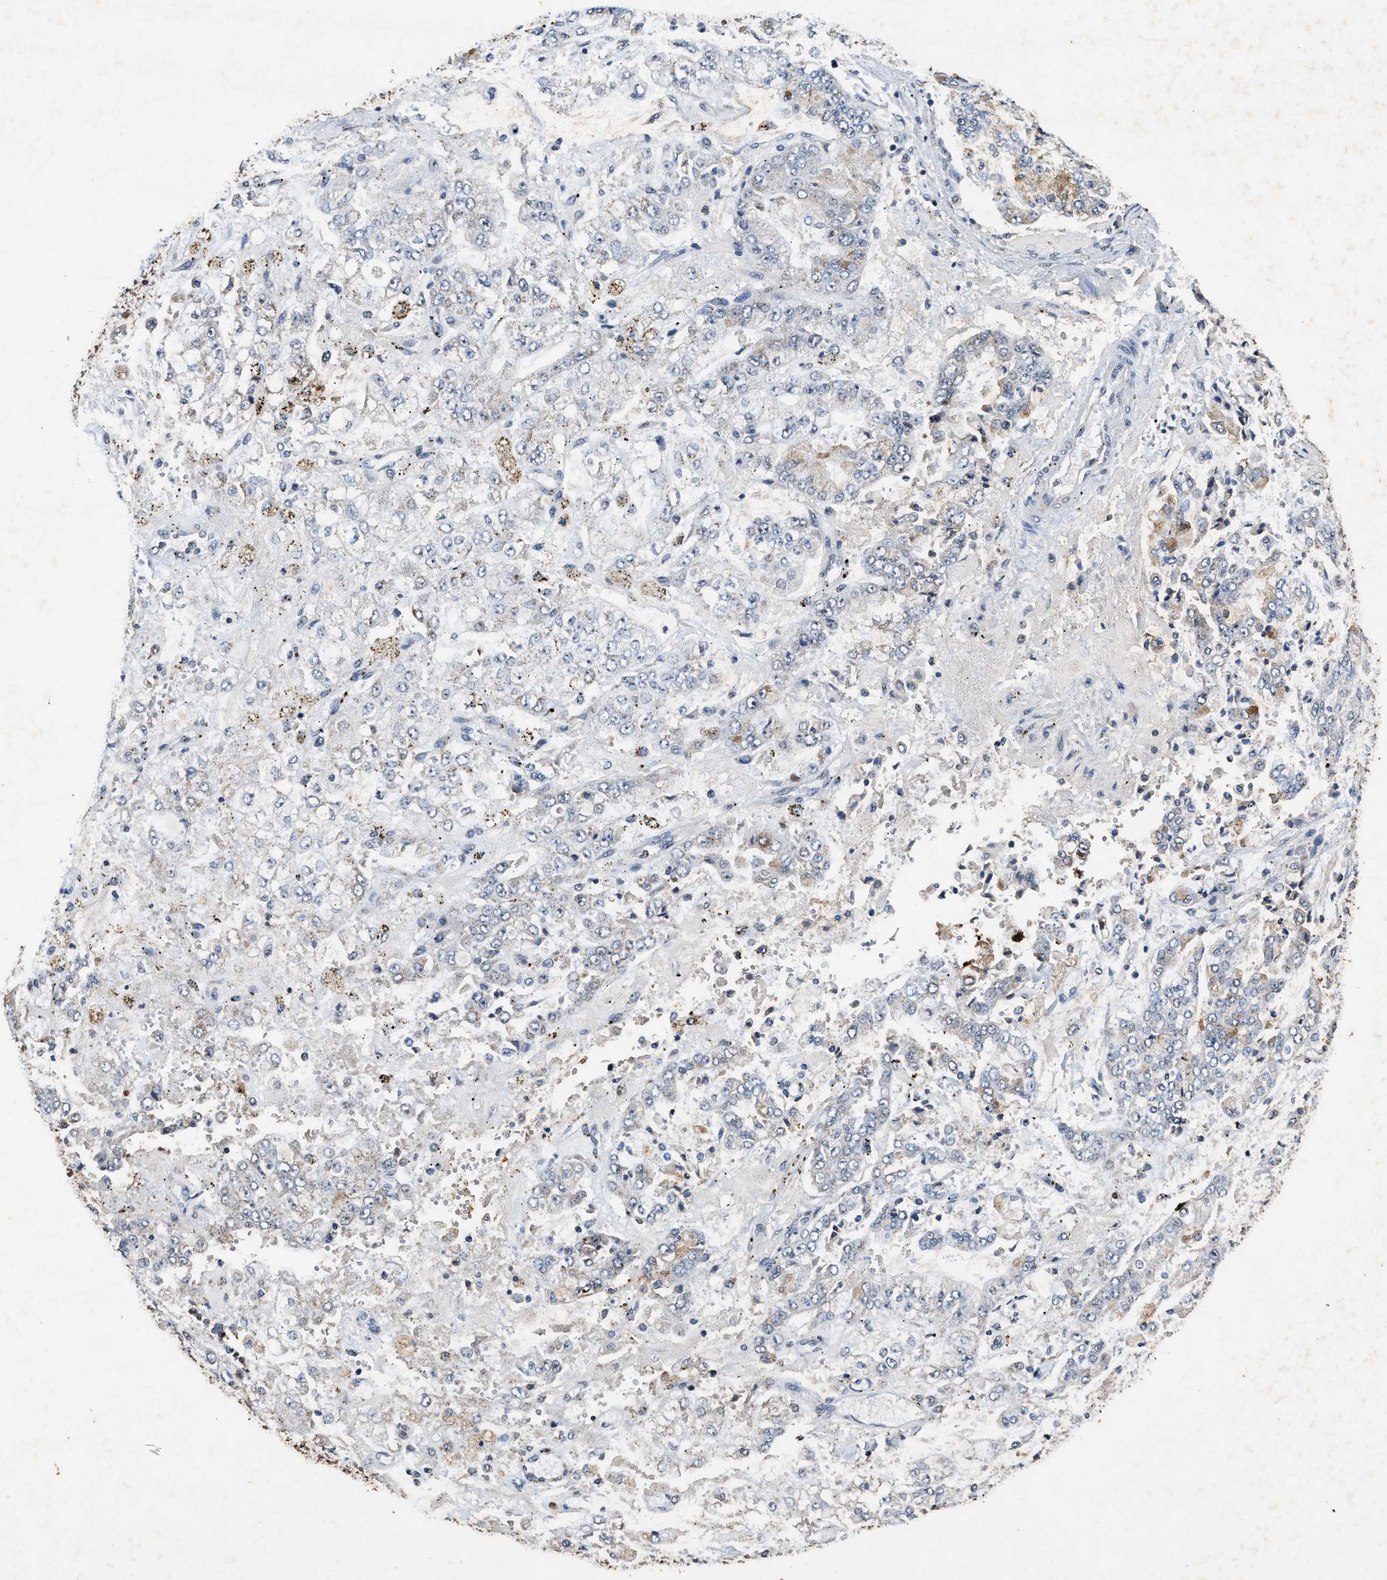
{"staining": {"intensity": "moderate", "quantity": "<25%", "location": "cytoplasmic/membranous"}, "tissue": "stomach cancer", "cell_type": "Tumor cells", "image_type": "cancer", "snomed": [{"axis": "morphology", "description": "Adenocarcinoma, NOS"}, {"axis": "topography", "description": "Stomach"}], "caption": "Stomach cancer stained for a protein exhibits moderate cytoplasmic/membranous positivity in tumor cells. (IHC, brightfield microscopy, high magnification).", "gene": "ACOX1", "patient": {"sex": "male", "age": 76}}